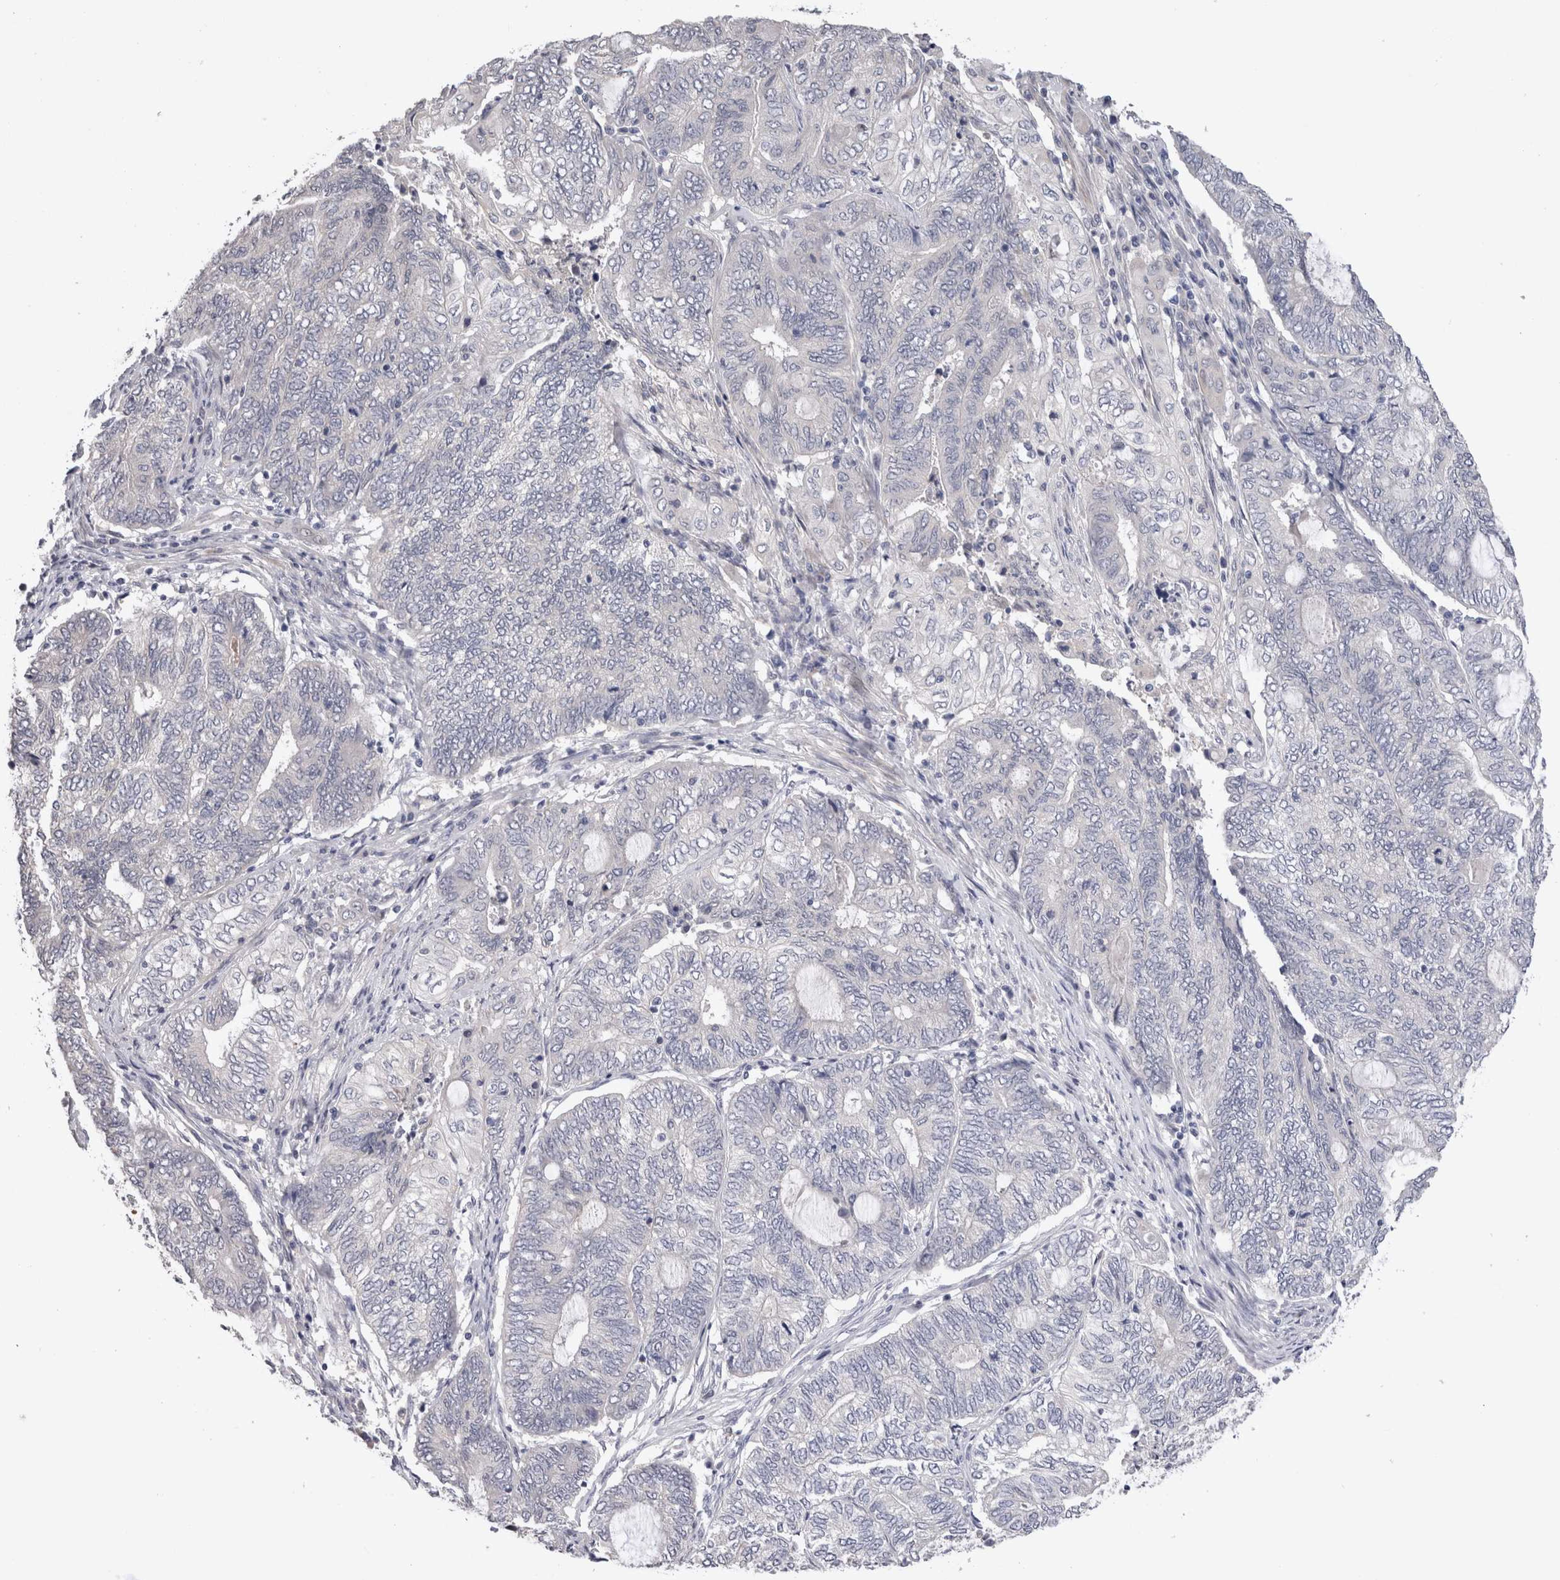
{"staining": {"intensity": "negative", "quantity": "none", "location": "none"}, "tissue": "endometrial cancer", "cell_type": "Tumor cells", "image_type": "cancer", "snomed": [{"axis": "morphology", "description": "Adenocarcinoma, NOS"}, {"axis": "topography", "description": "Uterus"}, {"axis": "topography", "description": "Endometrium"}], "caption": "An immunohistochemistry micrograph of endometrial cancer (adenocarcinoma) is shown. There is no staining in tumor cells of endometrial cancer (adenocarcinoma). The staining was performed using DAB to visualize the protein expression in brown, while the nuclei were stained in blue with hematoxylin (Magnification: 20x).", "gene": "CRYBG1", "patient": {"sex": "female", "age": 70}}